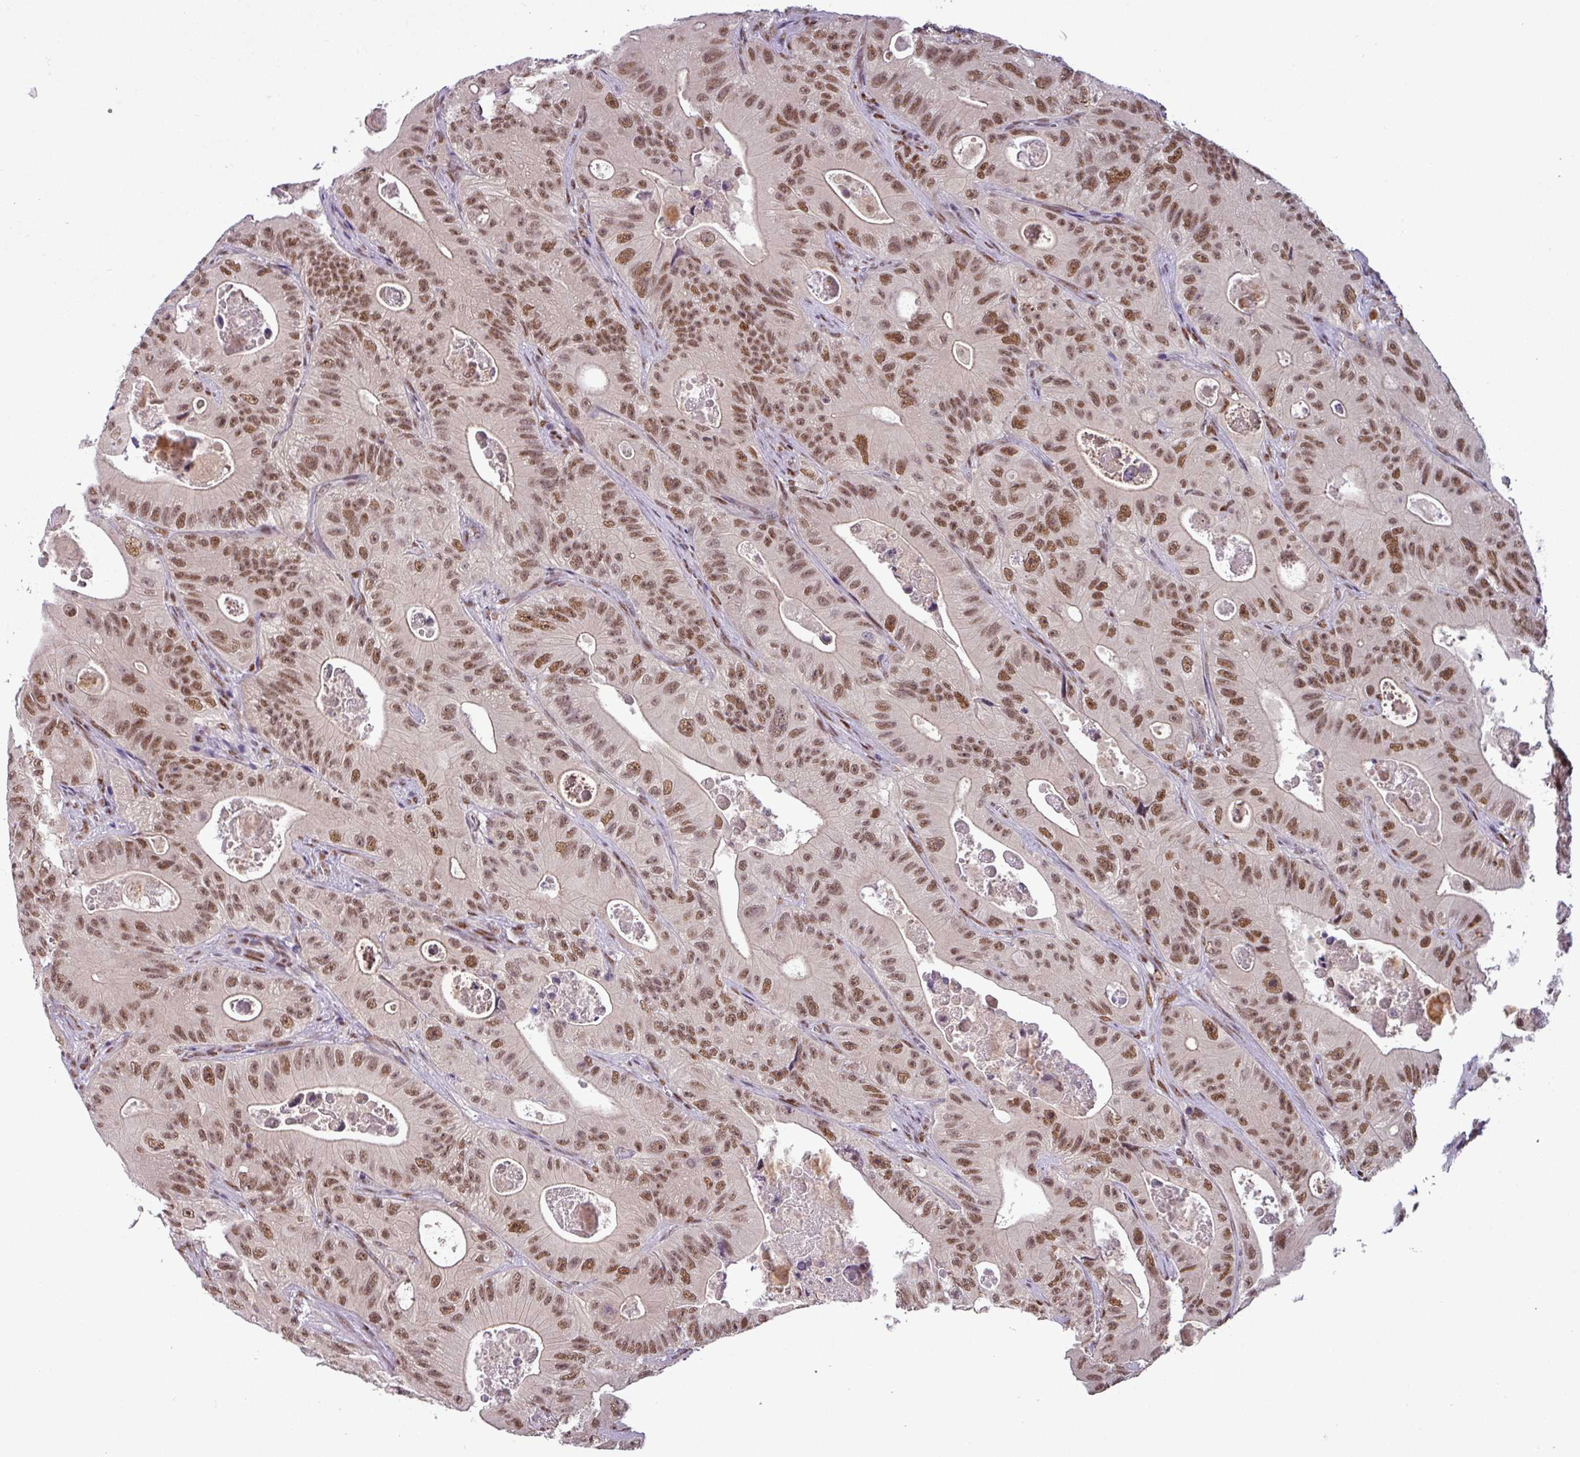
{"staining": {"intensity": "moderate", "quantity": ">75%", "location": "nuclear"}, "tissue": "colorectal cancer", "cell_type": "Tumor cells", "image_type": "cancer", "snomed": [{"axis": "morphology", "description": "Adenocarcinoma, NOS"}, {"axis": "topography", "description": "Colon"}], "caption": "Protein expression analysis of colorectal adenocarcinoma demonstrates moderate nuclear positivity in about >75% of tumor cells.", "gene": "IRF2BPL", "patient": {"sex": "female", "age": 46}}